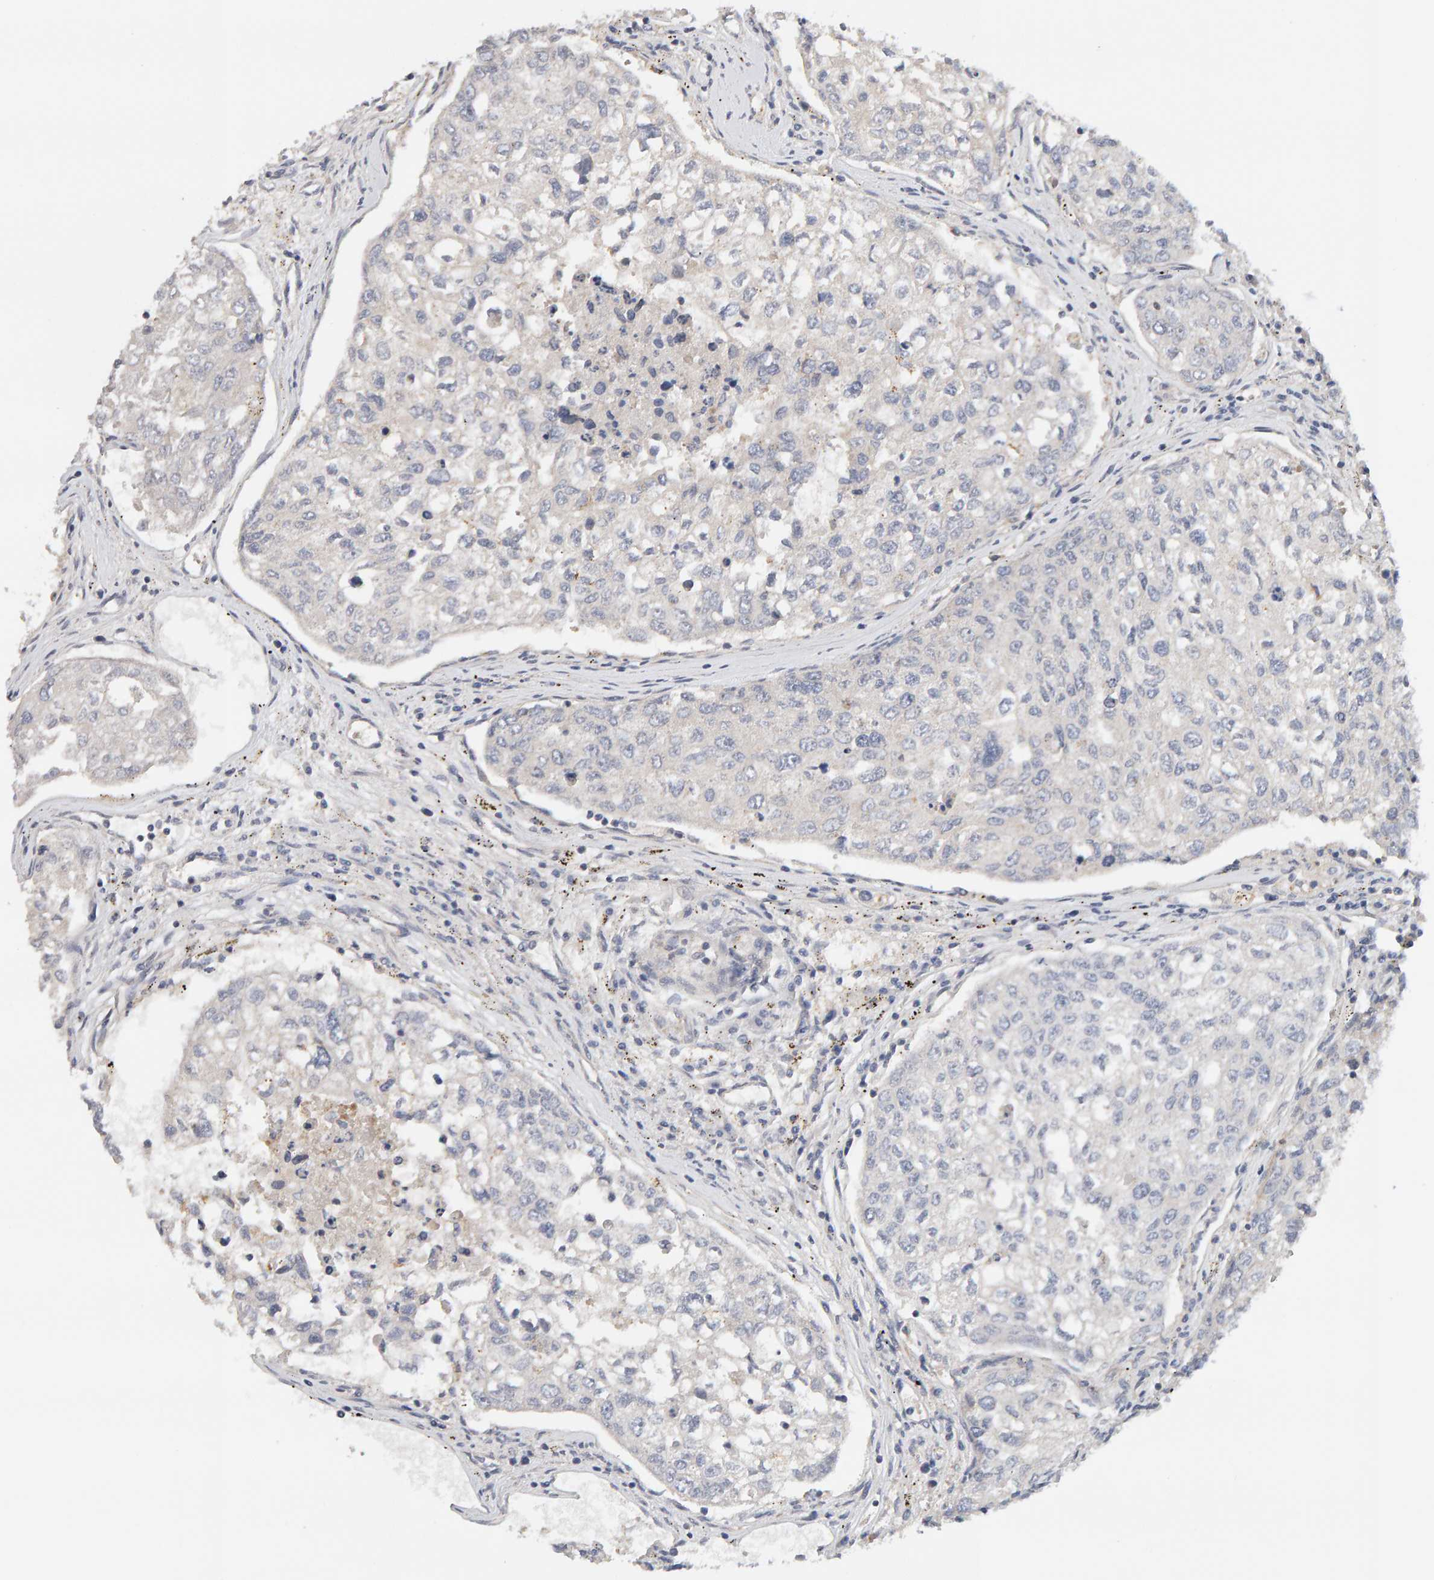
{"staining": {"intensity": "negative", "quantity": "none", "location": "none"}, "tissue": "urothelial cancer", "cell_type": "Tumor cells", "image_type": "cancer", "snomed": [{"axis": "morphology", "description": "Urothelial carcinoma, High grade"}, {"axis": "topography", "description": "Lymph node"}, {"axis": "topography", "description": "Urinary bladder"}], "caption": "A photomicrograph of human urothelial carcinoma (high-grade) is negative for staining in tumor cells.", "gene": "PPP1R16A", "patient": {"sex": "male", "age": 51}}